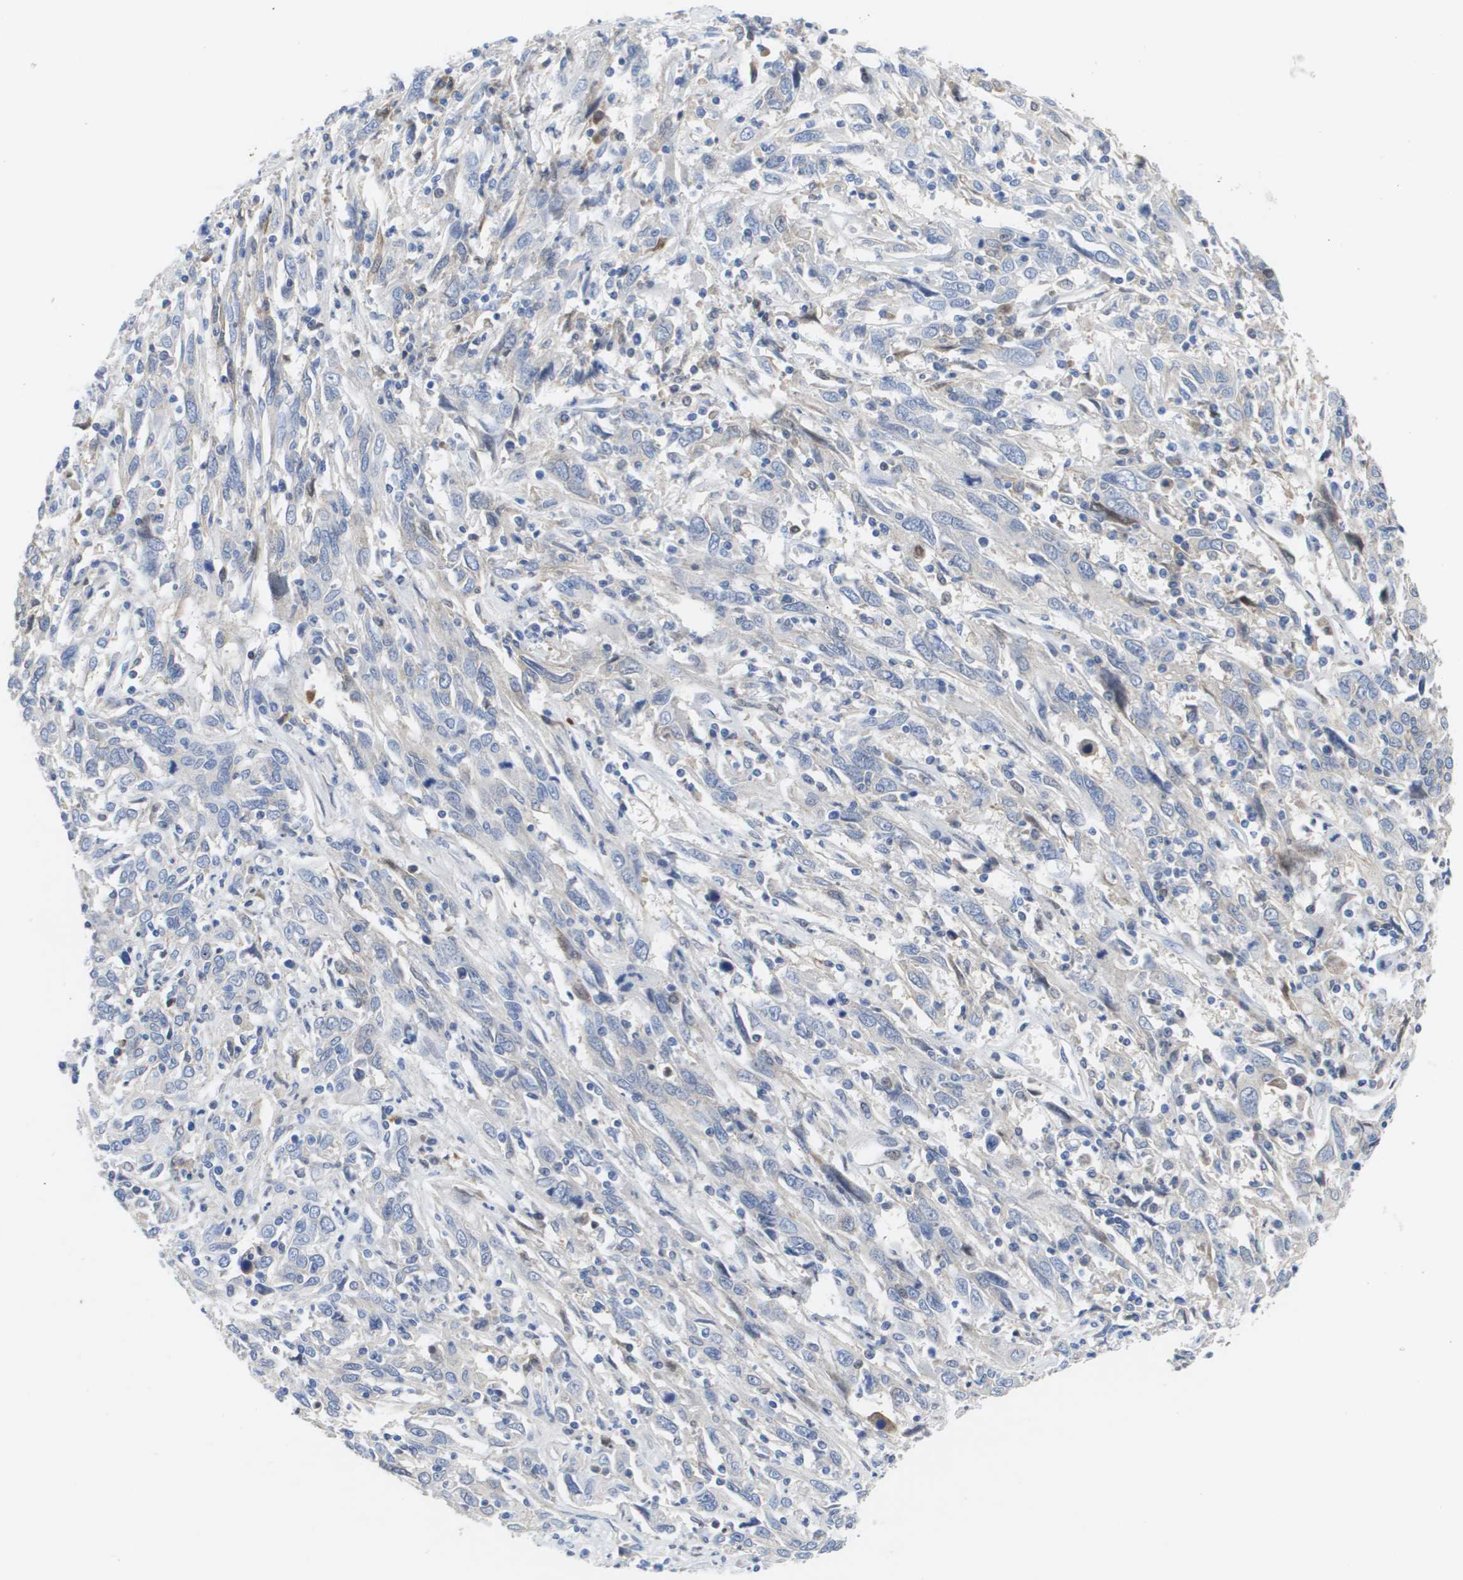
{"staining": {"intensity": "negative", "quantity": "none", "location": "none"}, "tissue": "cervical cancer", "cell_type": "Tumor cells", "image_type": "cancer", "snomed": [{"axis": "morphology", "description": "Squamous cell carcinoma, NOS"}, {"axis": "topography", "description": "Cervix"}], "caption": "Cervical squamous cell carcinoma stained for a protein using immunohistochemistry (IHC) reveals no expression tumor cells.", "gene": "SERPINC1", "patient": {"sex": "female", "age": 46}}